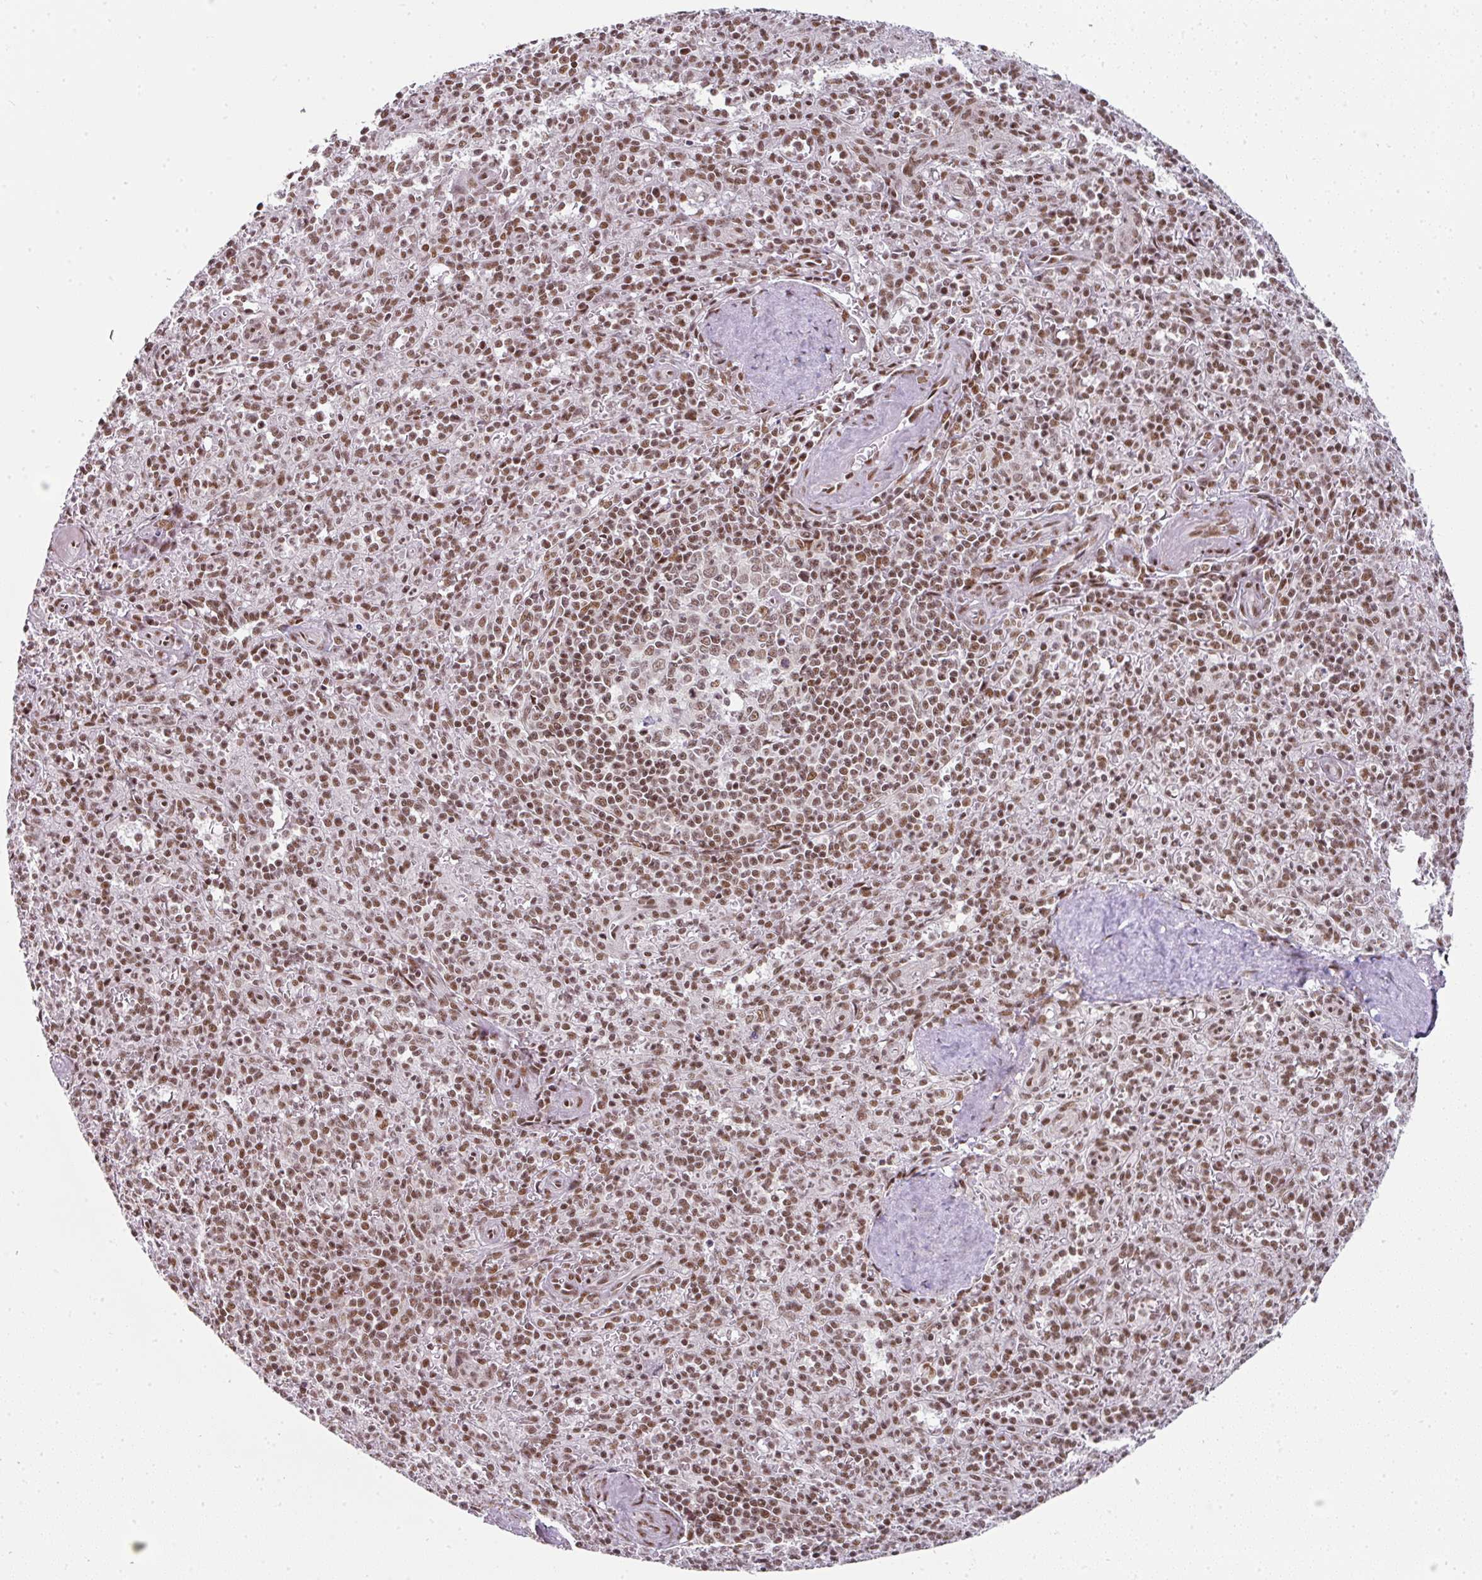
{"staining": {"intensity": "moderate", "quantity": ">75%", "location": "nuclear"}, "tissue": "spleen", "cell_type": "Cells in red pulp", "image_type": "normal", "snomed": [{"axis": "morphology", "description": "Normal tissue, NOS"}, {"axis": "topography", "description": "Spleen"}], "caption": "Unremarkable spleen reveals moderate nuclear positivity in about >75% of cells in red pulp, visualized by immunohistochemistry.", "gene": "NFYA", "patient": {"sex": "female", "age": 70}}